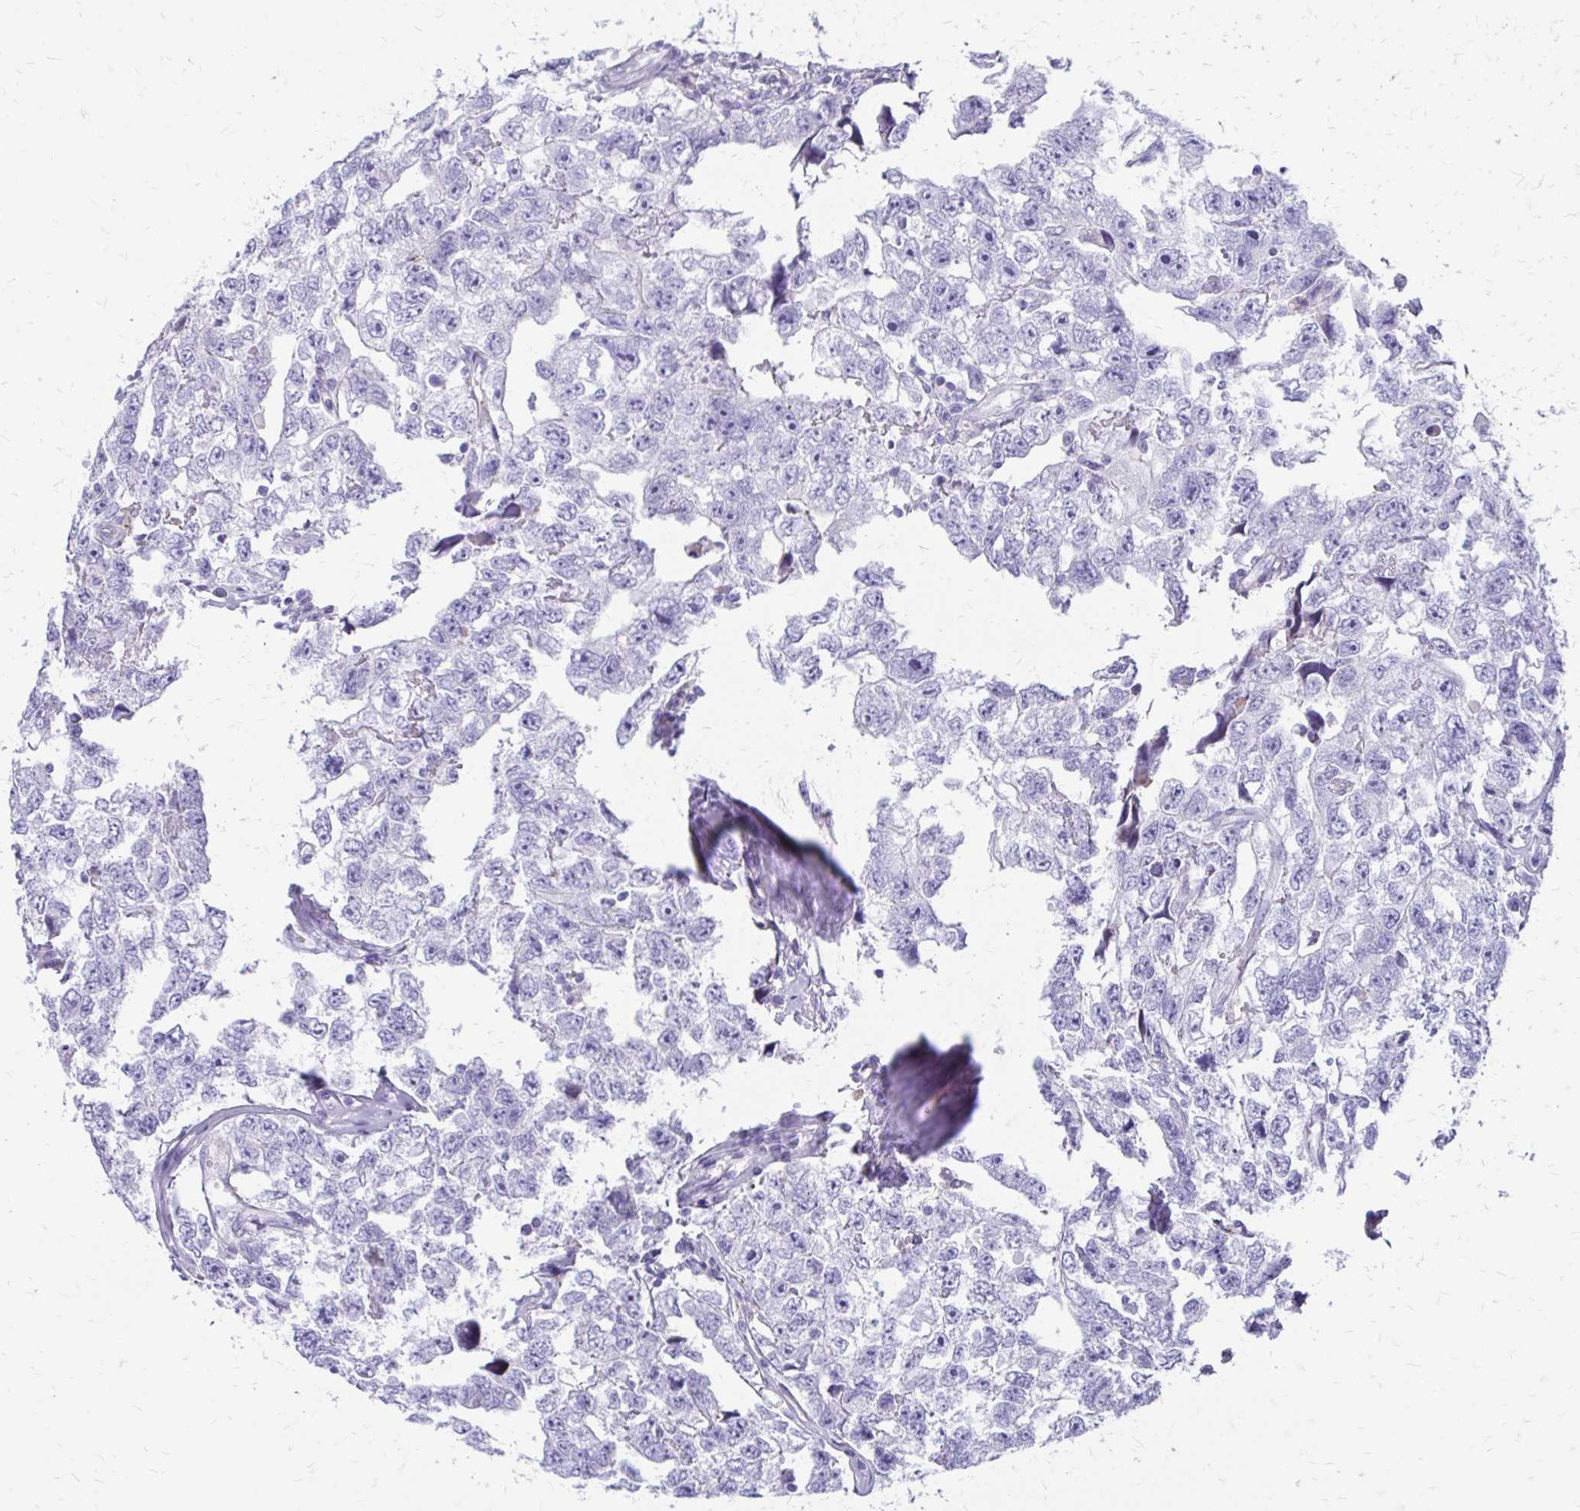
{"staining": {"intensity": "negative", "quantity": "none", "location": "none"}, "tissue": "testis cancer", "cell_type": "Tumor cells", "image_type": "cancer", "snomed": [{"axis": "morphology", "description": "Carcinoma, Embryonal, NOS"}, {"axis": "topography", "description": "Testis"}], "caption": "High magnification brightfield microscopy of testis cancer stained with DAB (3,3'-diaminobenzidine) (brown) and counterstained with hematoxylin (blue): tumor cells show no significant staining.", "gene": "SIGLEC11", "patient": {"sex": "male", "age": 22}}